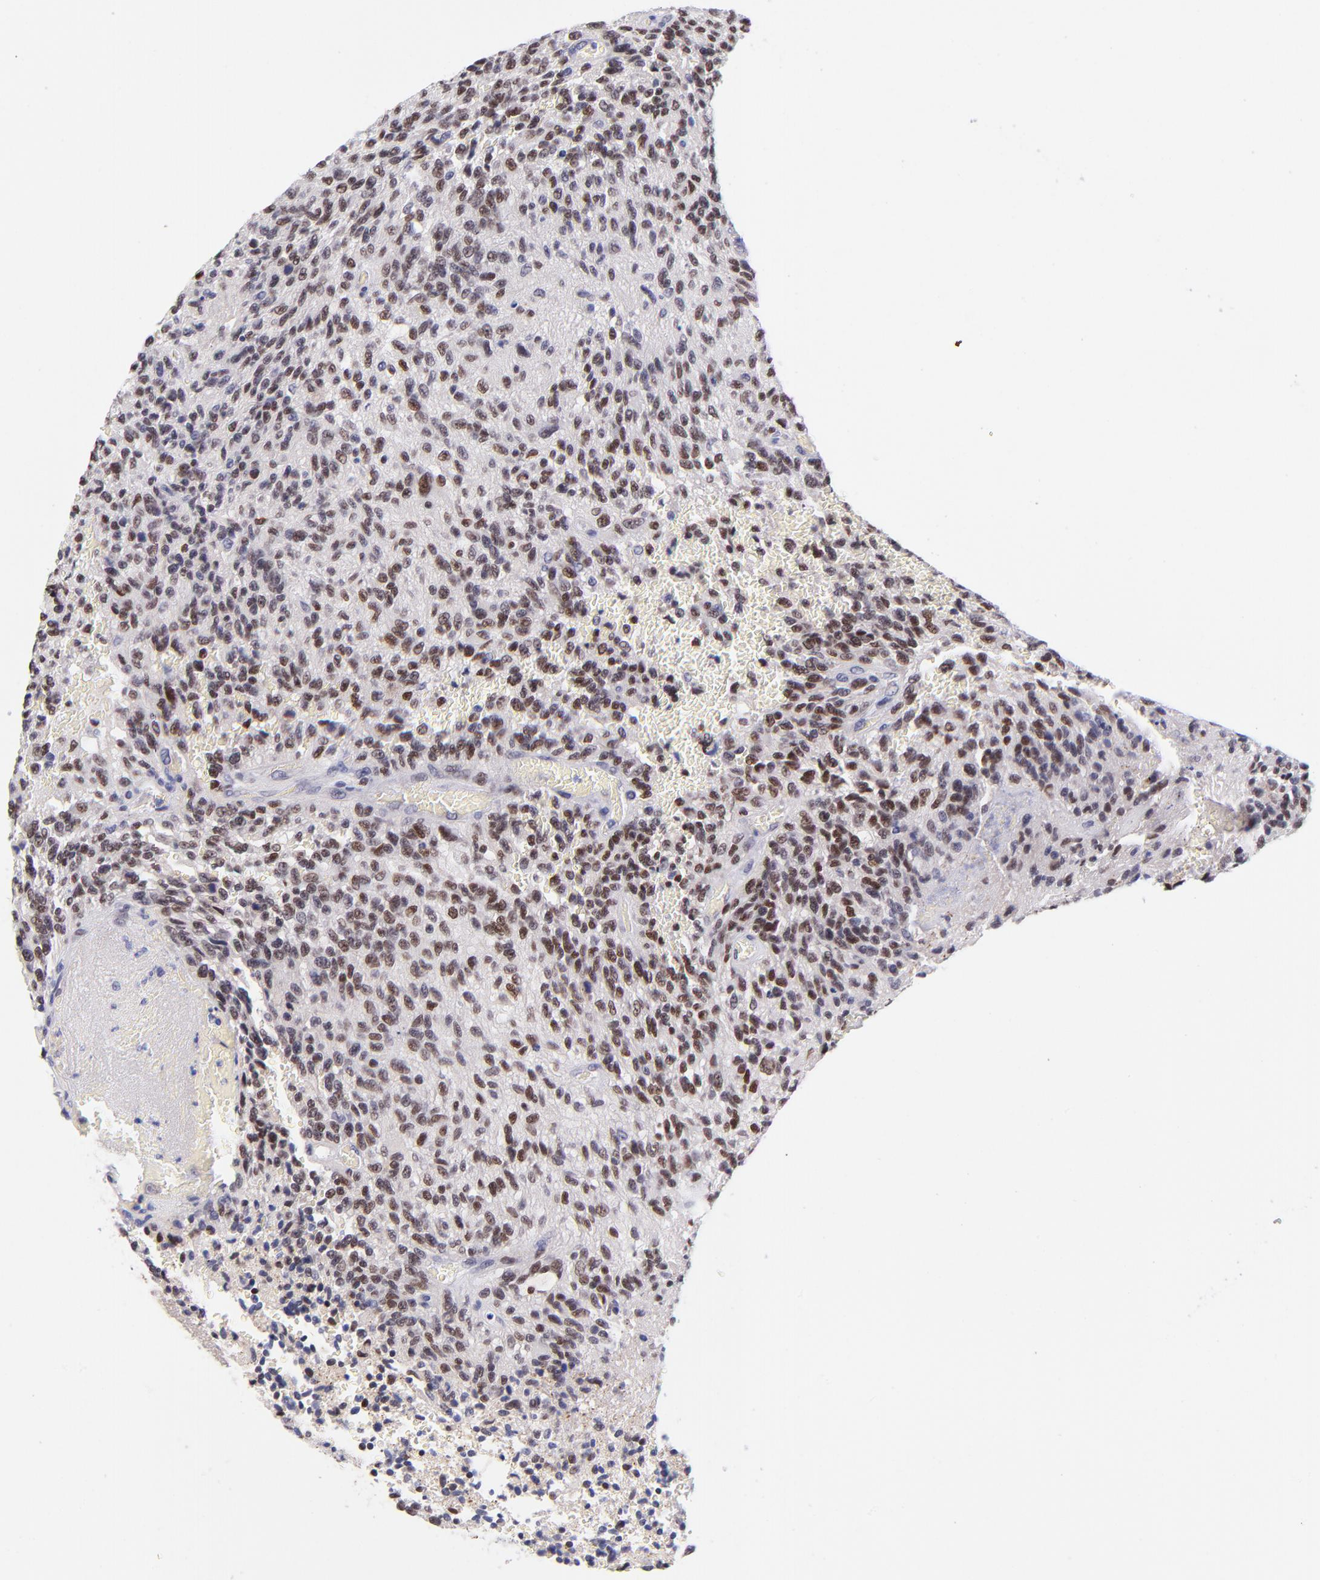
{"staining": {"intensity": "strong", "quantity": ">75%", "location": "nuclear"}, "tissue": "glioma", "cell_type": "Tumor cells", "image_type": "cancer", "snomed": [{"axis": "morphology", "description": "Normal tissue, NOS"}, {"axis": "morphology", "description": "Glioma, malignant, High grade"}, {"axis": "topography", "description": "Cerebral cortex"}], "caption": "IHC of human glioma displays high levels of strong nuclear staining in approximately >75% of tumor cells.", "gene": "SOX6", "patient": {"sex": "male", "age": 56}}